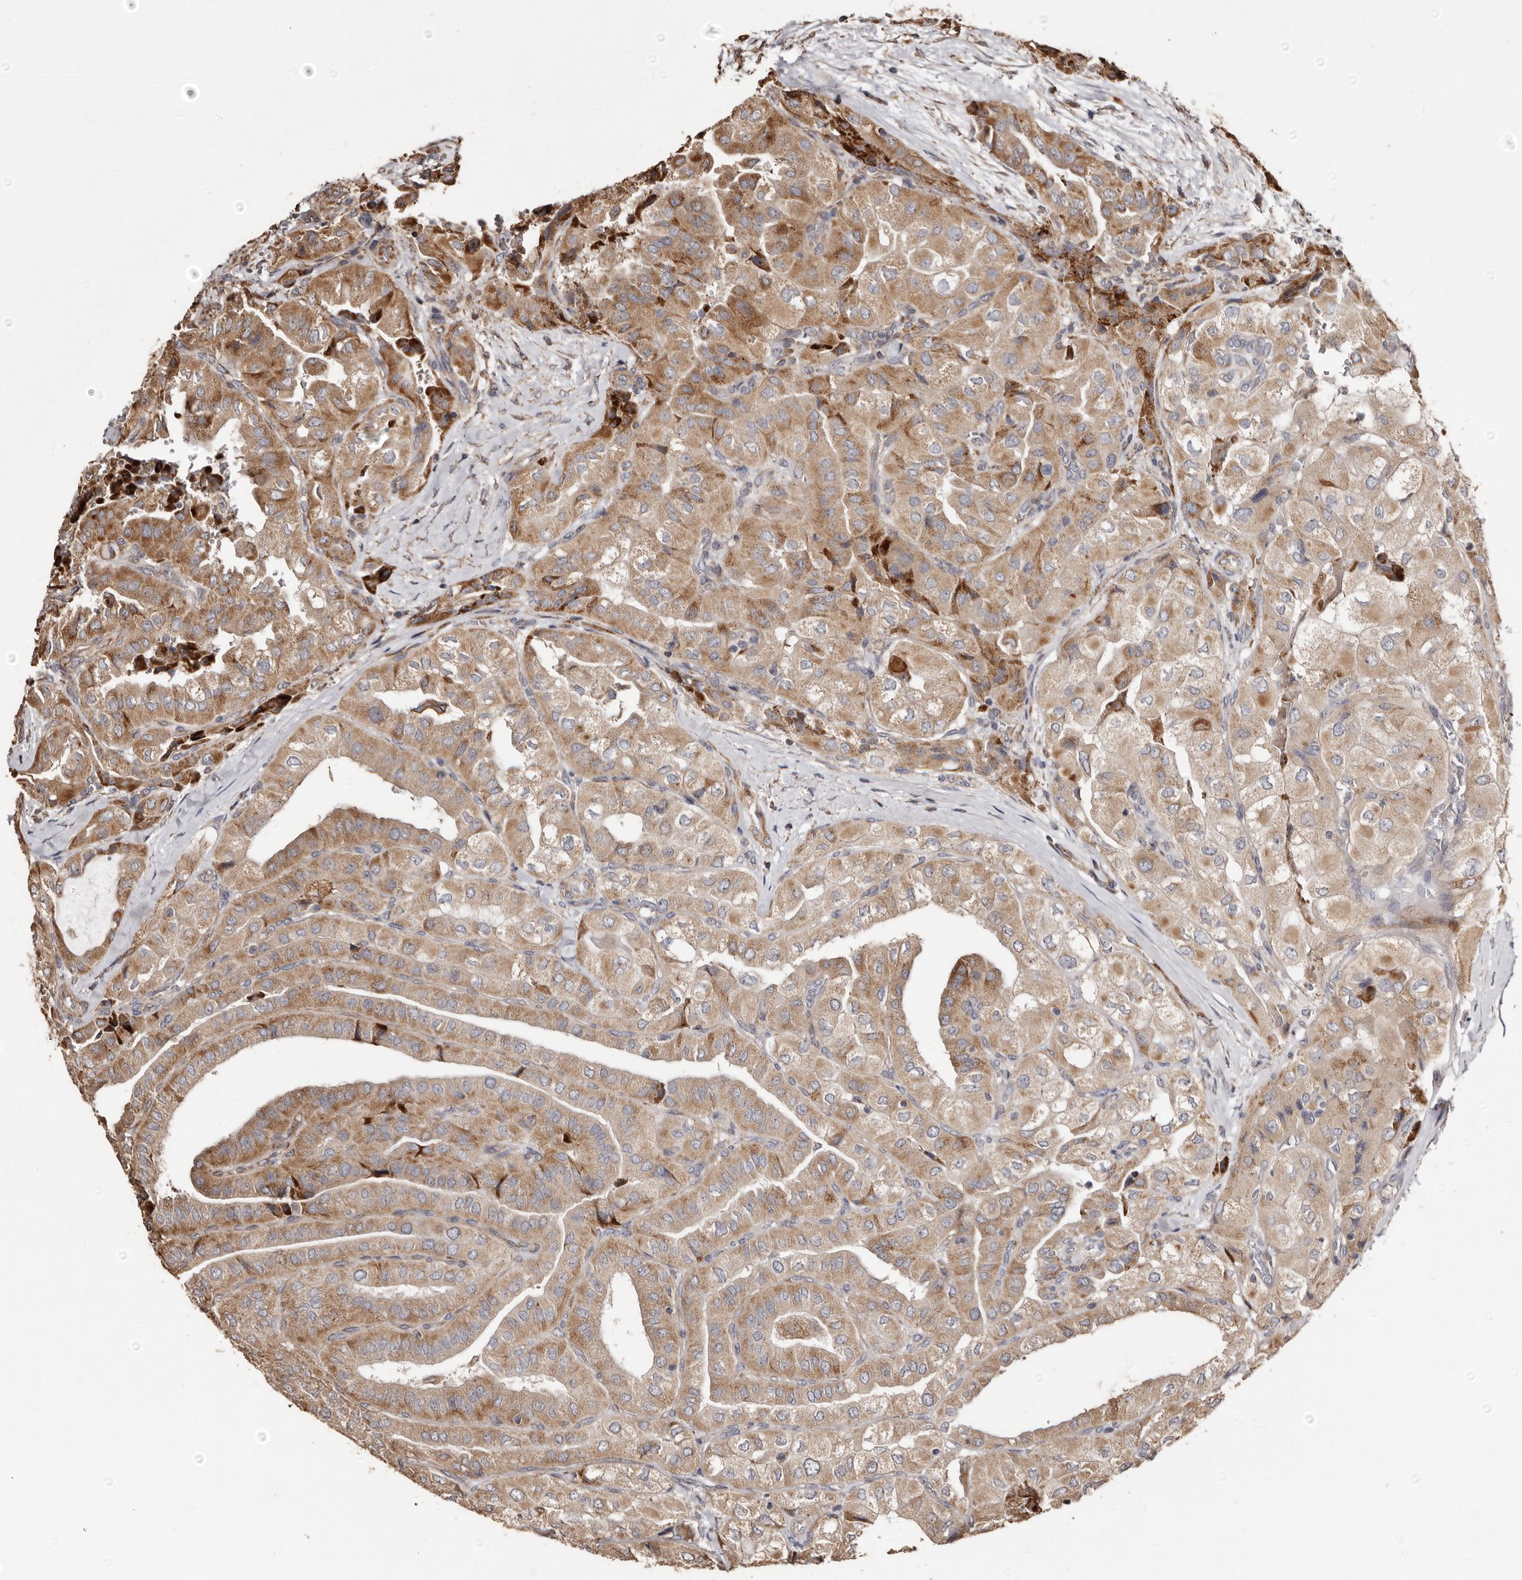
{"staining": {"intensity": "moderate", "quantity": ">75%", "location": "cytoplasmic/membranous"}, "tissue": "thyroid cancer", "cell_type": "Tumor cells", "image_type": "cancer", "snomed": [{"axis": "morphology", "description": "Papillary adenocarcinoma, NOS"}, {"axis": "topography", "description": "Thyroid gland"}], "caption": "Thyroid cancer stained with a brown dye demonstrates moderate cytoplasmic/membranous positive staining in about >75% of tumor cells.", "gene": "MACC1", "patient": {"sex": "female", "age": 59}}